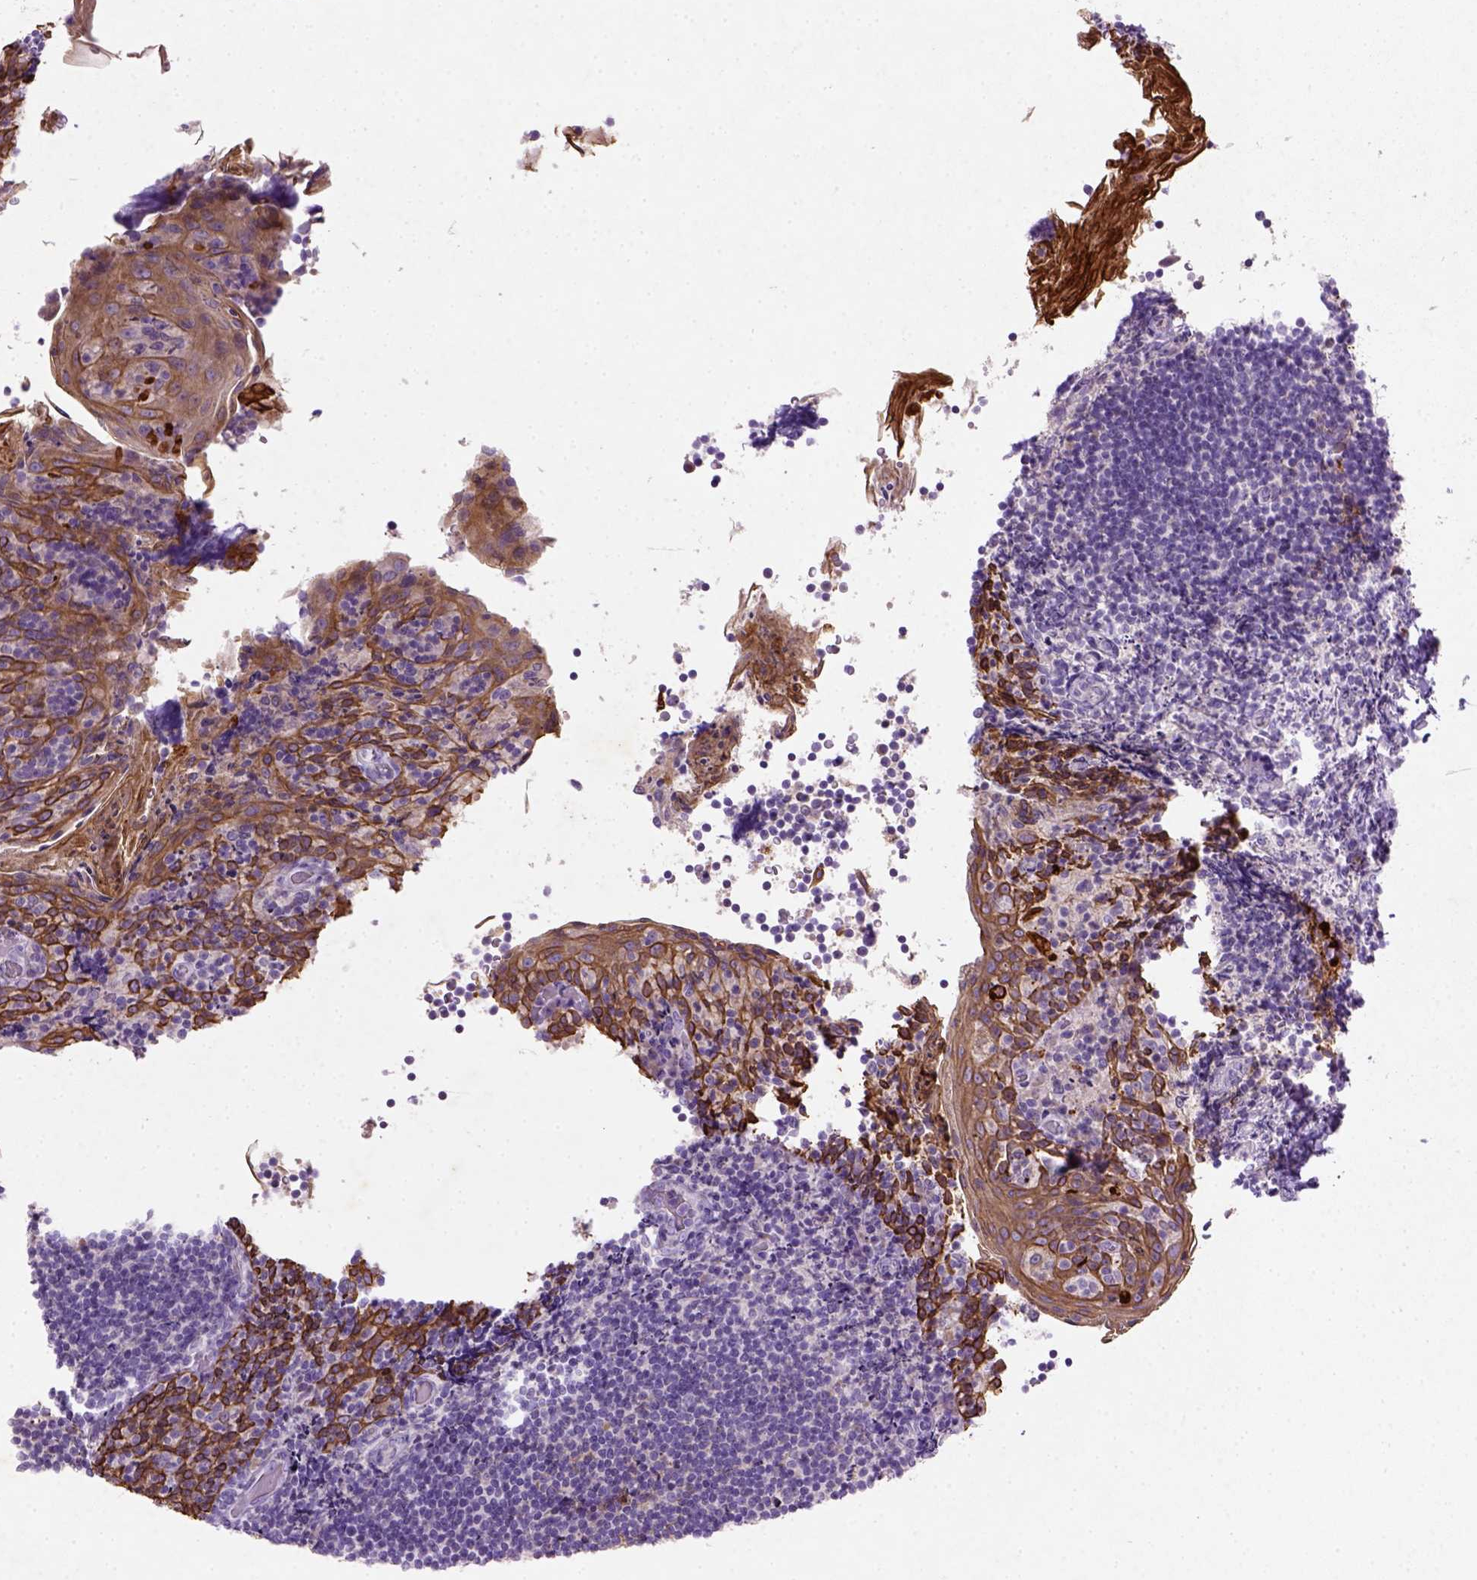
{"staining": {"intensity": "negative", "quantity": "none", "location": "none"}, "tissue": "tonsil", "cell_type": "Germinal center cells", "image_type": "normal", "snomed": [{"axis": "morphology", "description": "Normal tissue, NOS"}, {"axis": "topography", "description": "Tonsil"}], "caption": "An immunohistochemistry photomicrograph of benign tonsil is shown. There is no staining in germinal center cells of tonsil.", "gene": "NUDT2", "patient": {"sex": "female", "age": 10}}